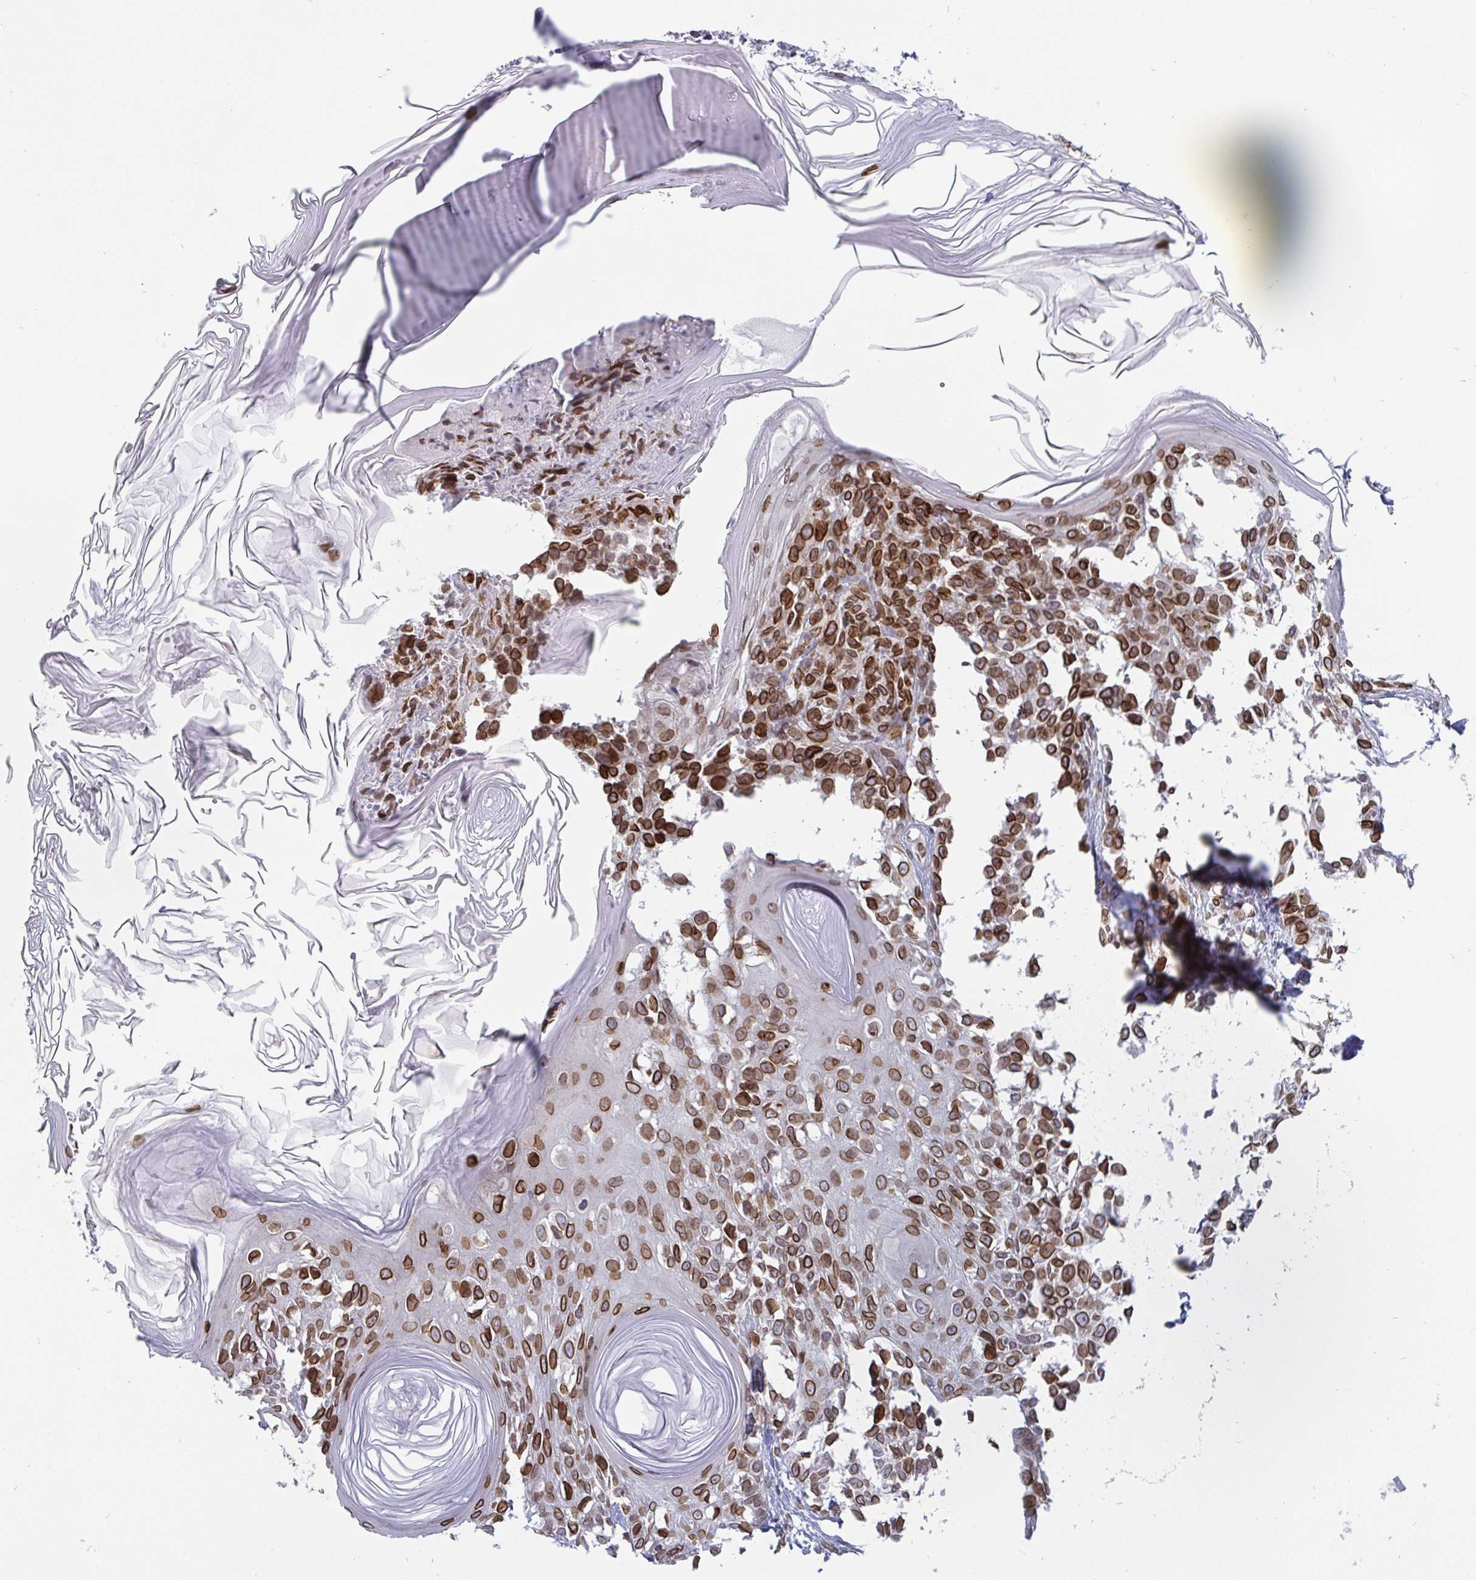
{"staining": {"intensity": "strong", "quantity": ">75%", "location": "cytoplasmic/membranous,nuclear"}, "tissue": "melanoma", "cell_type": "Tumor cells", "image_type": "cancer", "snomed": [{"axis": "morphology", "description": "Malignant melanoma, NOS"}, {"axis": "topography", "description": "Skin"}], "caption": "This image exhibits malignant melanoma stained with IHC to label a protein in brown. The cytoplasmic/membranous and nuclear of tumor cells show strong positivity for the protein. Nuclei are counter-stained blue.", "gene": "EMD", "patient": {"sex": "male", "age": 73}}